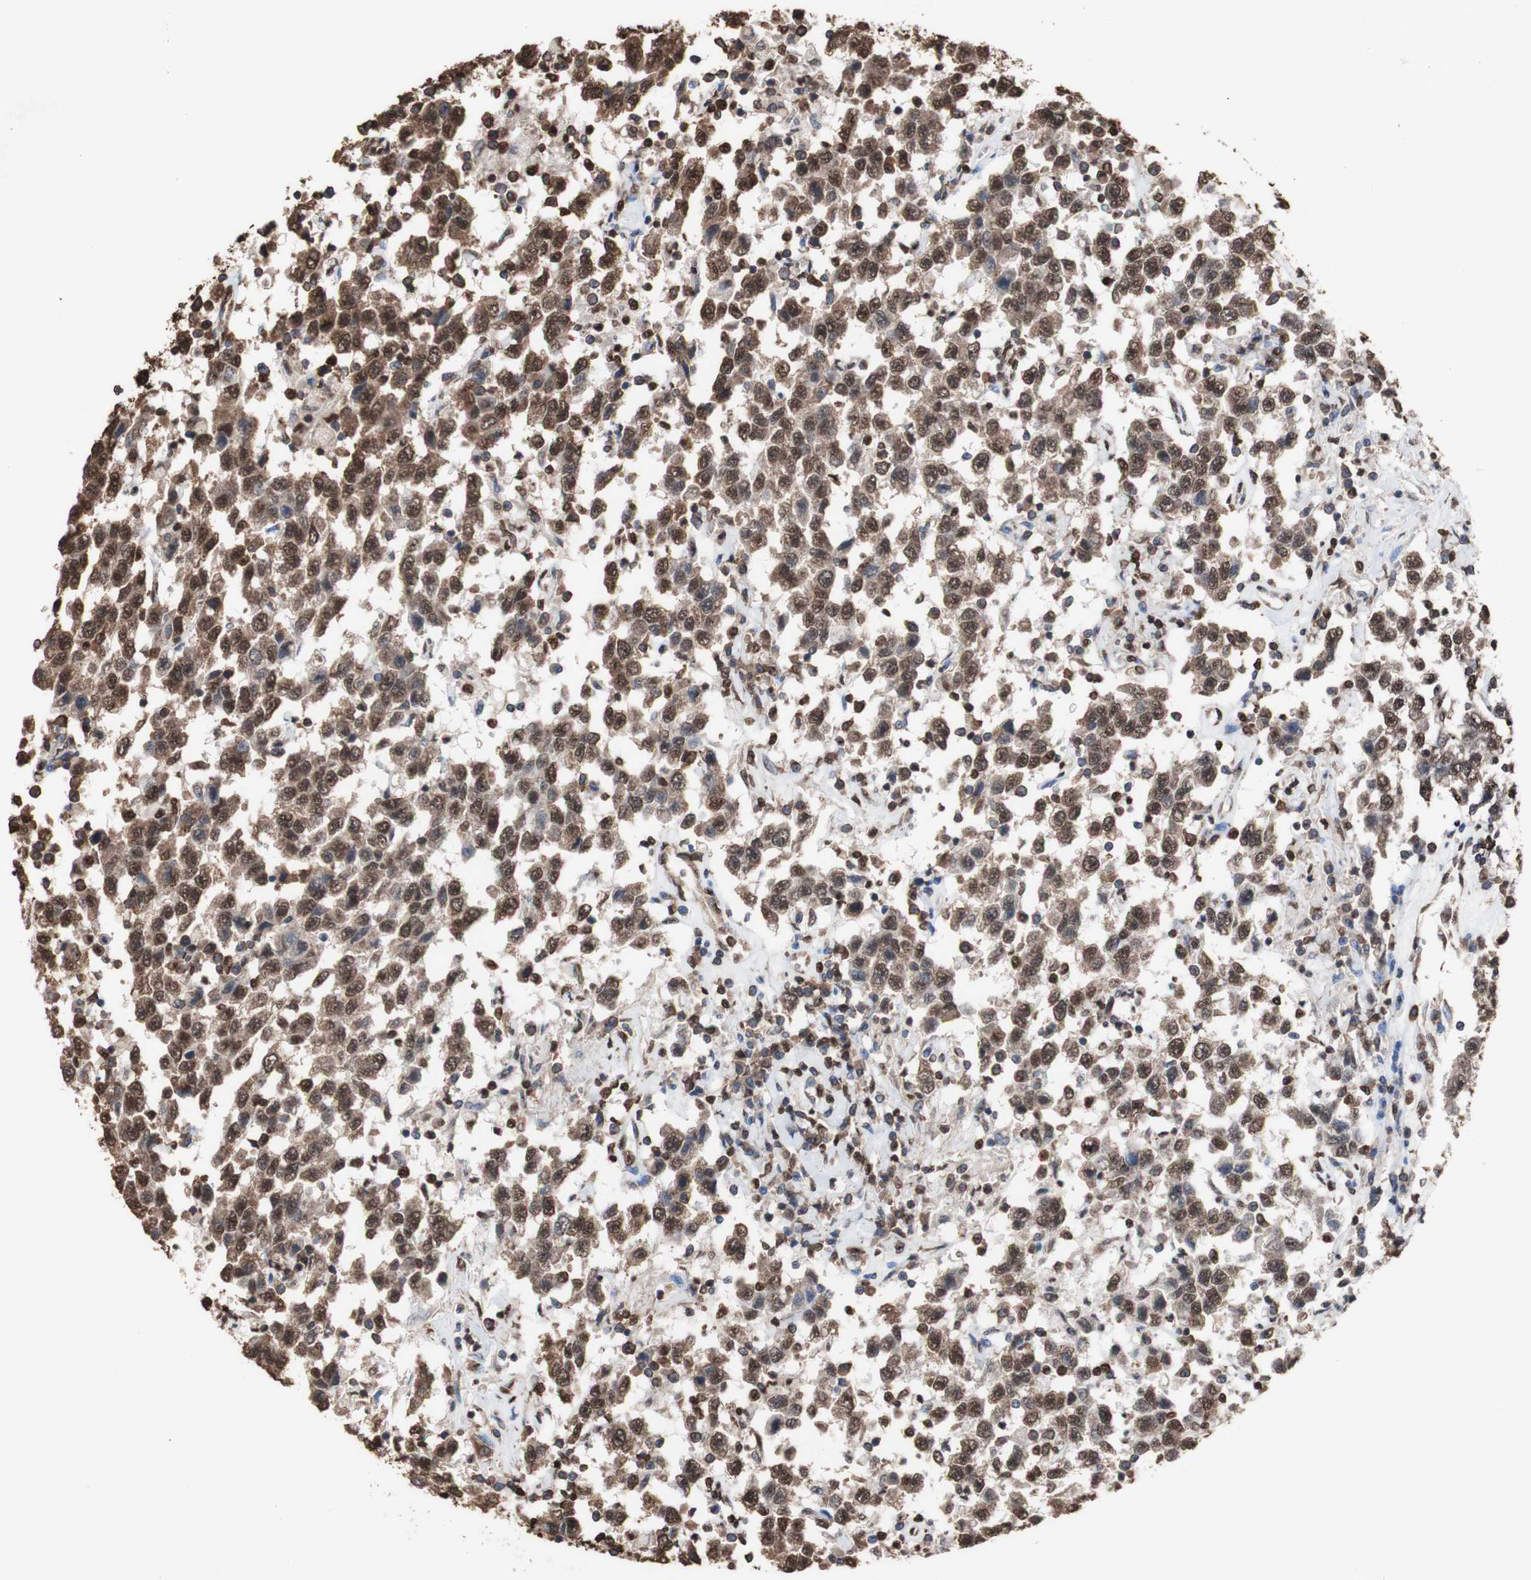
{"staining": {"intensity": "strong", "quantity": ">75%", "location": "cytoplasmic/membranous,nuclear"}, "tissue": "testis cancer", "cell_type": "Tumor cells", "image_type": "cancer", "snomed": [{"axis": "morphology", "description": "Seminoma, NOS"}, {"axis": "topography", "description": "Testis"}], "caption": "Immunohistochemistry of human testis seminoma demonstrates high levels of strong cytoplasmic/membranous and nuclear positivity in approximately >75% of tumor cells.", "gene": "PIDD1", "patient": {"sex": "male", "age": 41}}